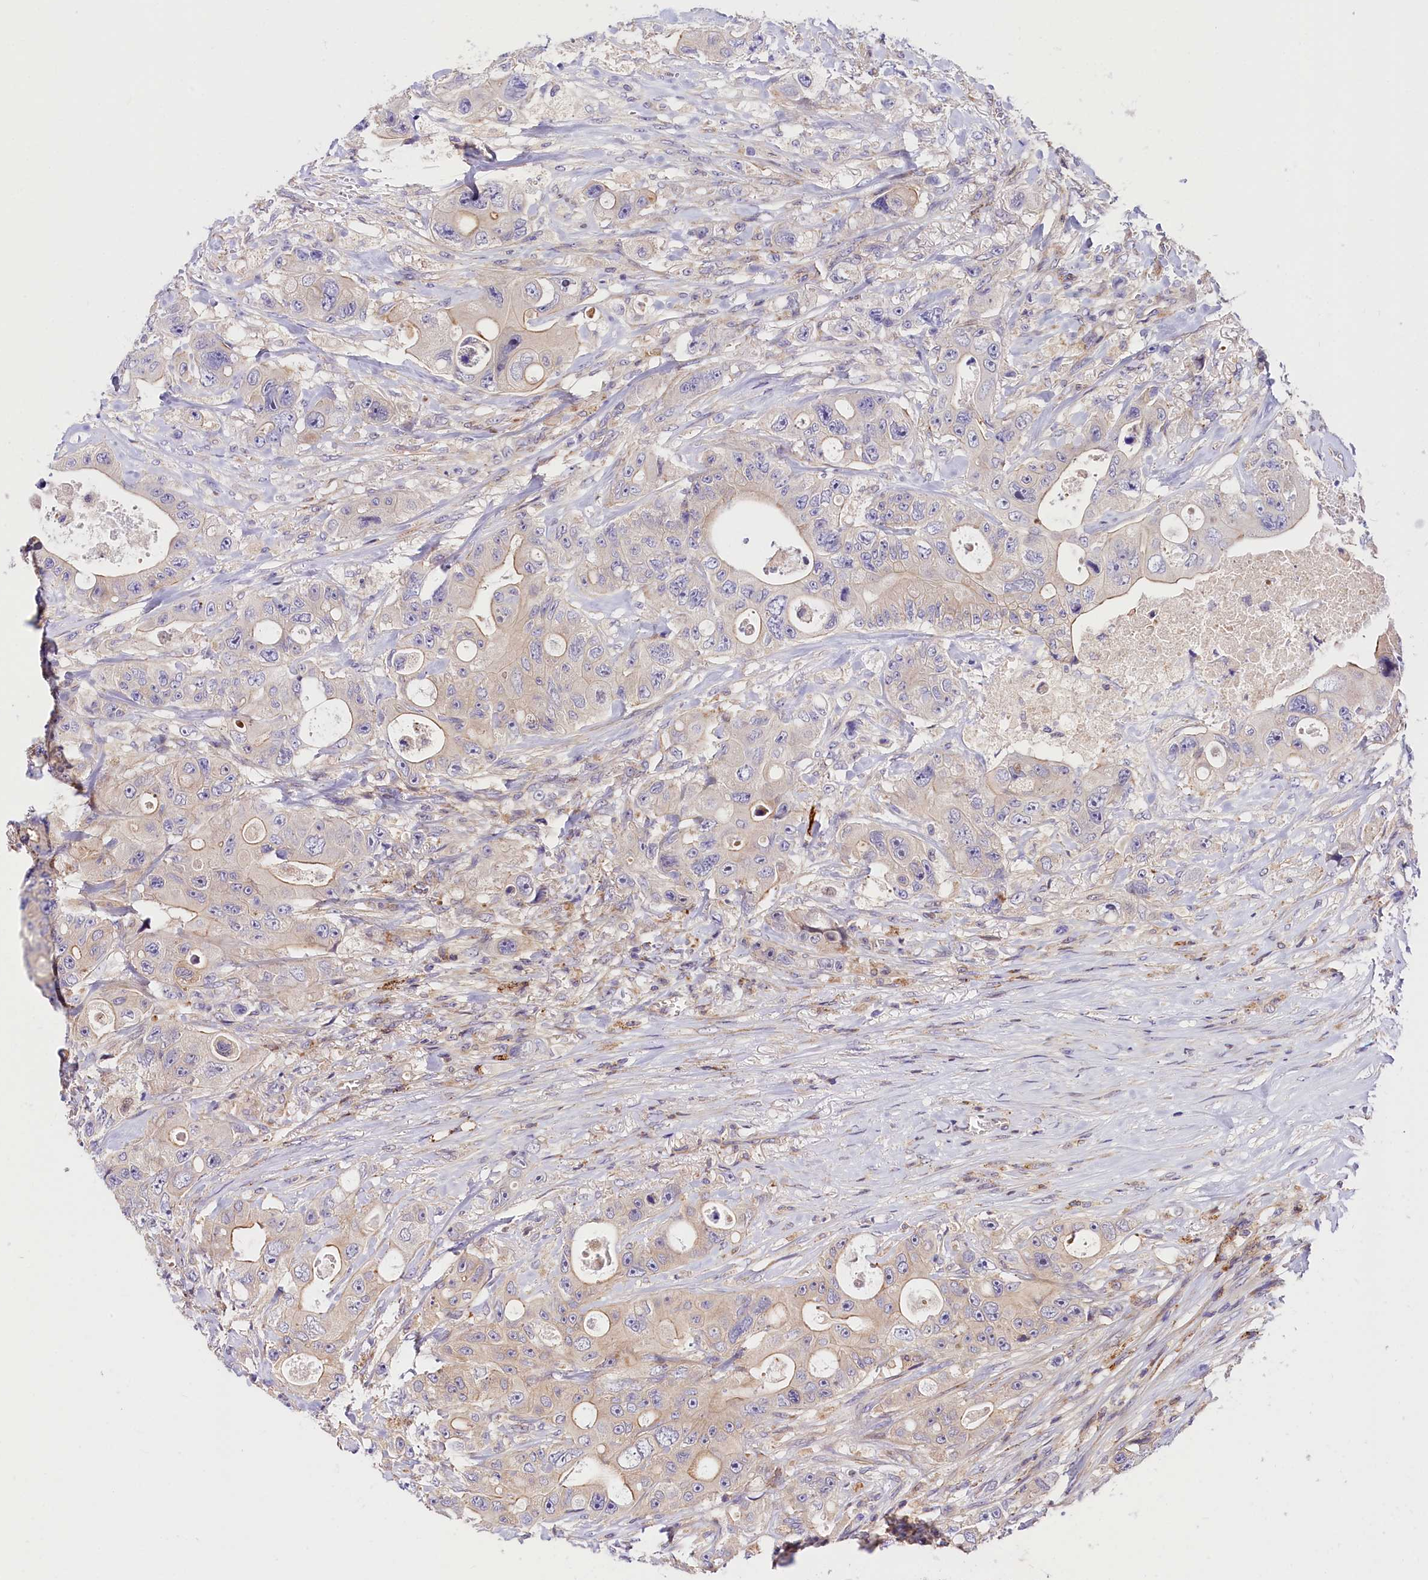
{"staining": {"intensity": "weak", "quantity": "<25%", "location": "cytoplasmic/membranous"}, "tissue": "colorectal cancer", "cell_type": "Tumor cells", "image_type": "cancer", "snomed": [{"axis": "morphology", "description": "Adenocarcinoma, NOS"}, {"axis": "topography", "description": "Colon"}], "caption": "A histopathology image of human colorectal cancer (adenocarcinoma) is negative for staining in tumor cells.", "gene": "ARMC6", "patient": {"sex": "female", "age": 46}}